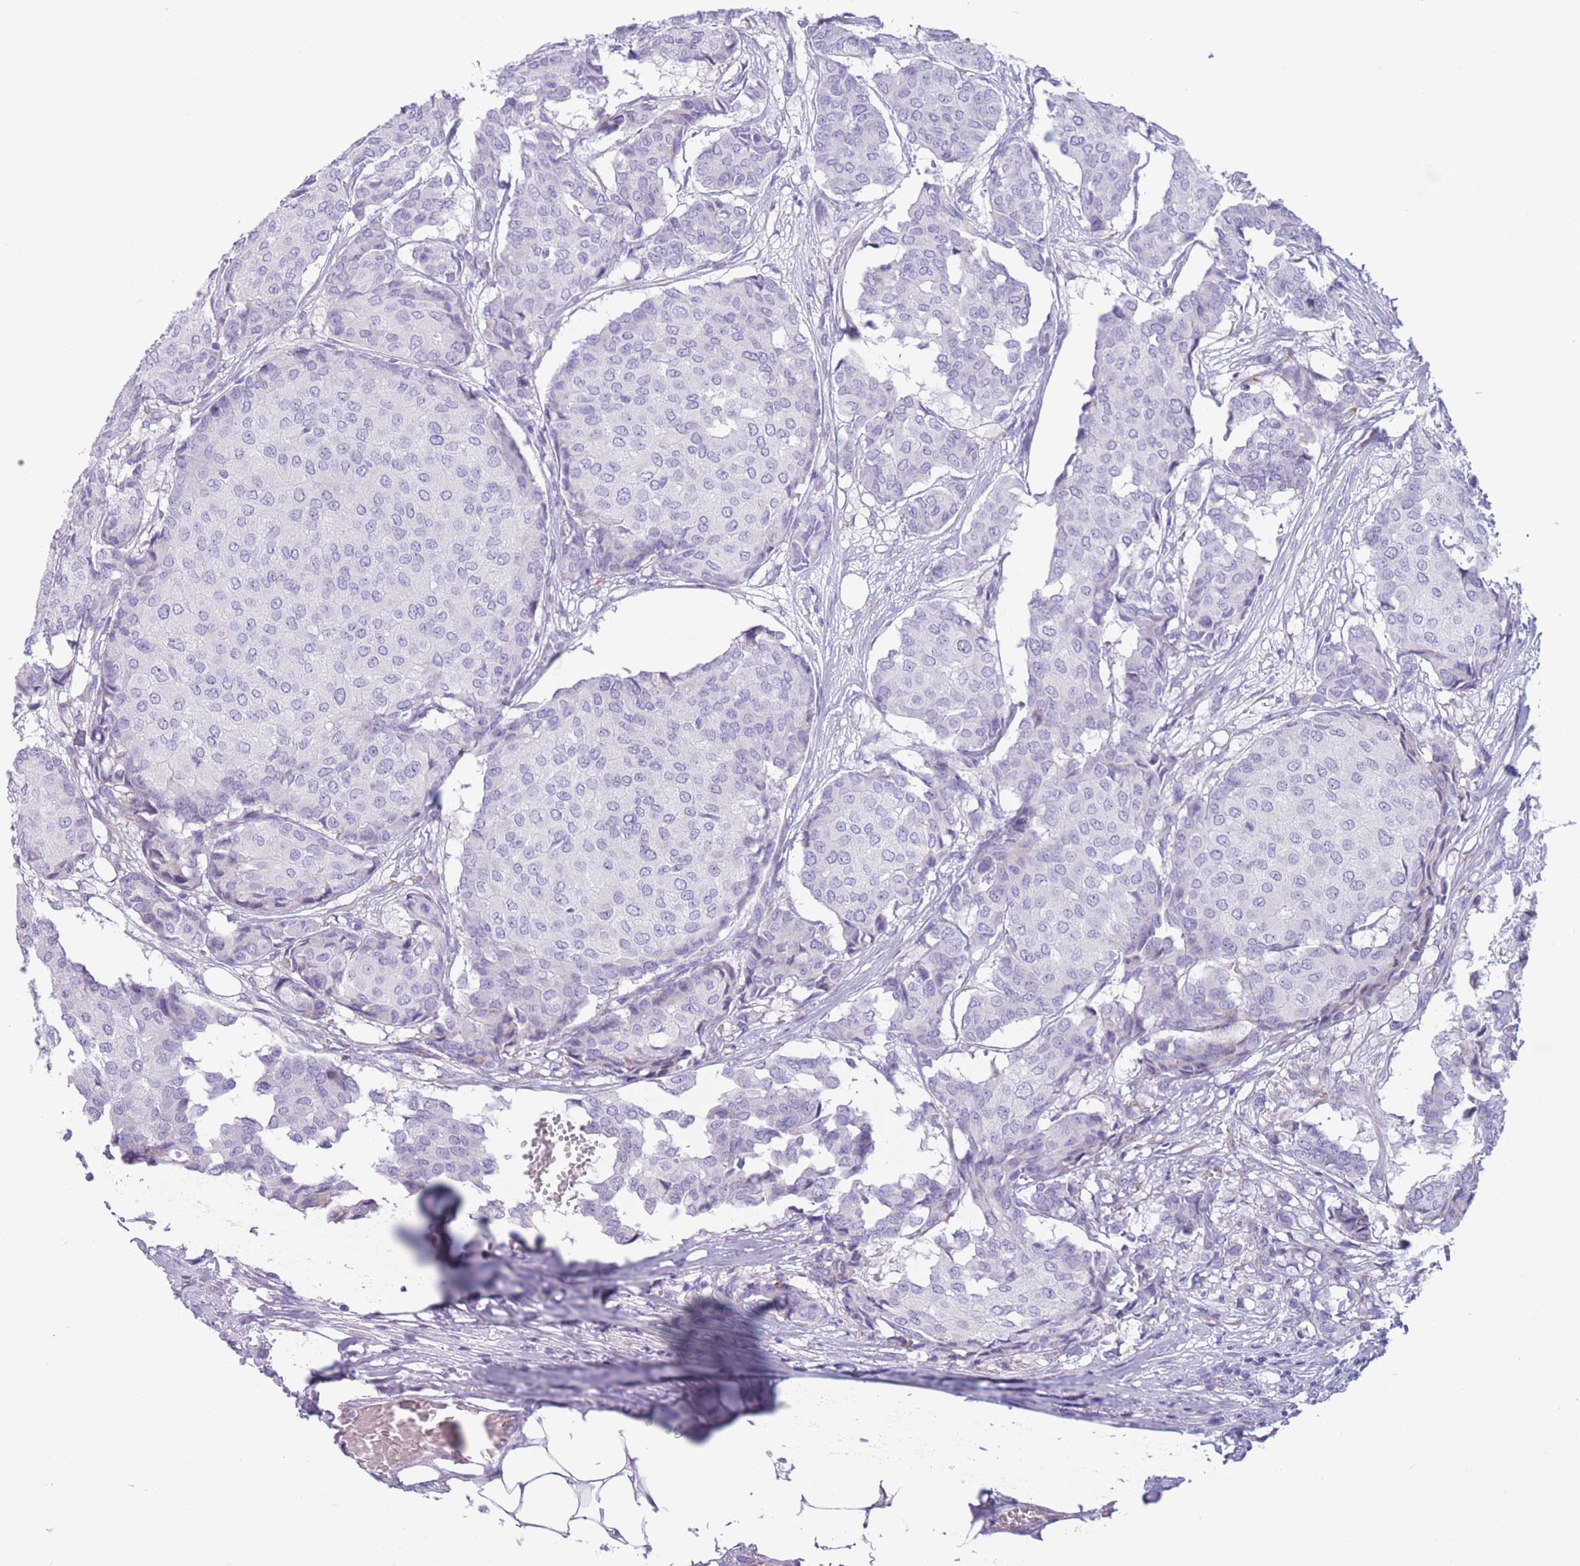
{"staining": {"intensity": "negative", "quantity": "none", "location": "none"}, "tissue": "breast cancer", "cell_type": "Tumor cells", "image_type": "cancer", "snomed": [{"axis": "morphology", "description": "Duct carcinoma"}, {"axis": "topography", "description": "Breast"}], "caption": "DAB (3,3'-diaminobenzidine) immunohistochemical staining of breast infiltrating ductal carcinoma exhibits no significant positivity in tumor cells. The staining is performed using DAB (3,3'-diaminobenzidine) brown chromogen with nuclei counter-stained in using hematoxylin.", "gene": "COL27A1", "patient": {"sex": "female", "age": 75}}